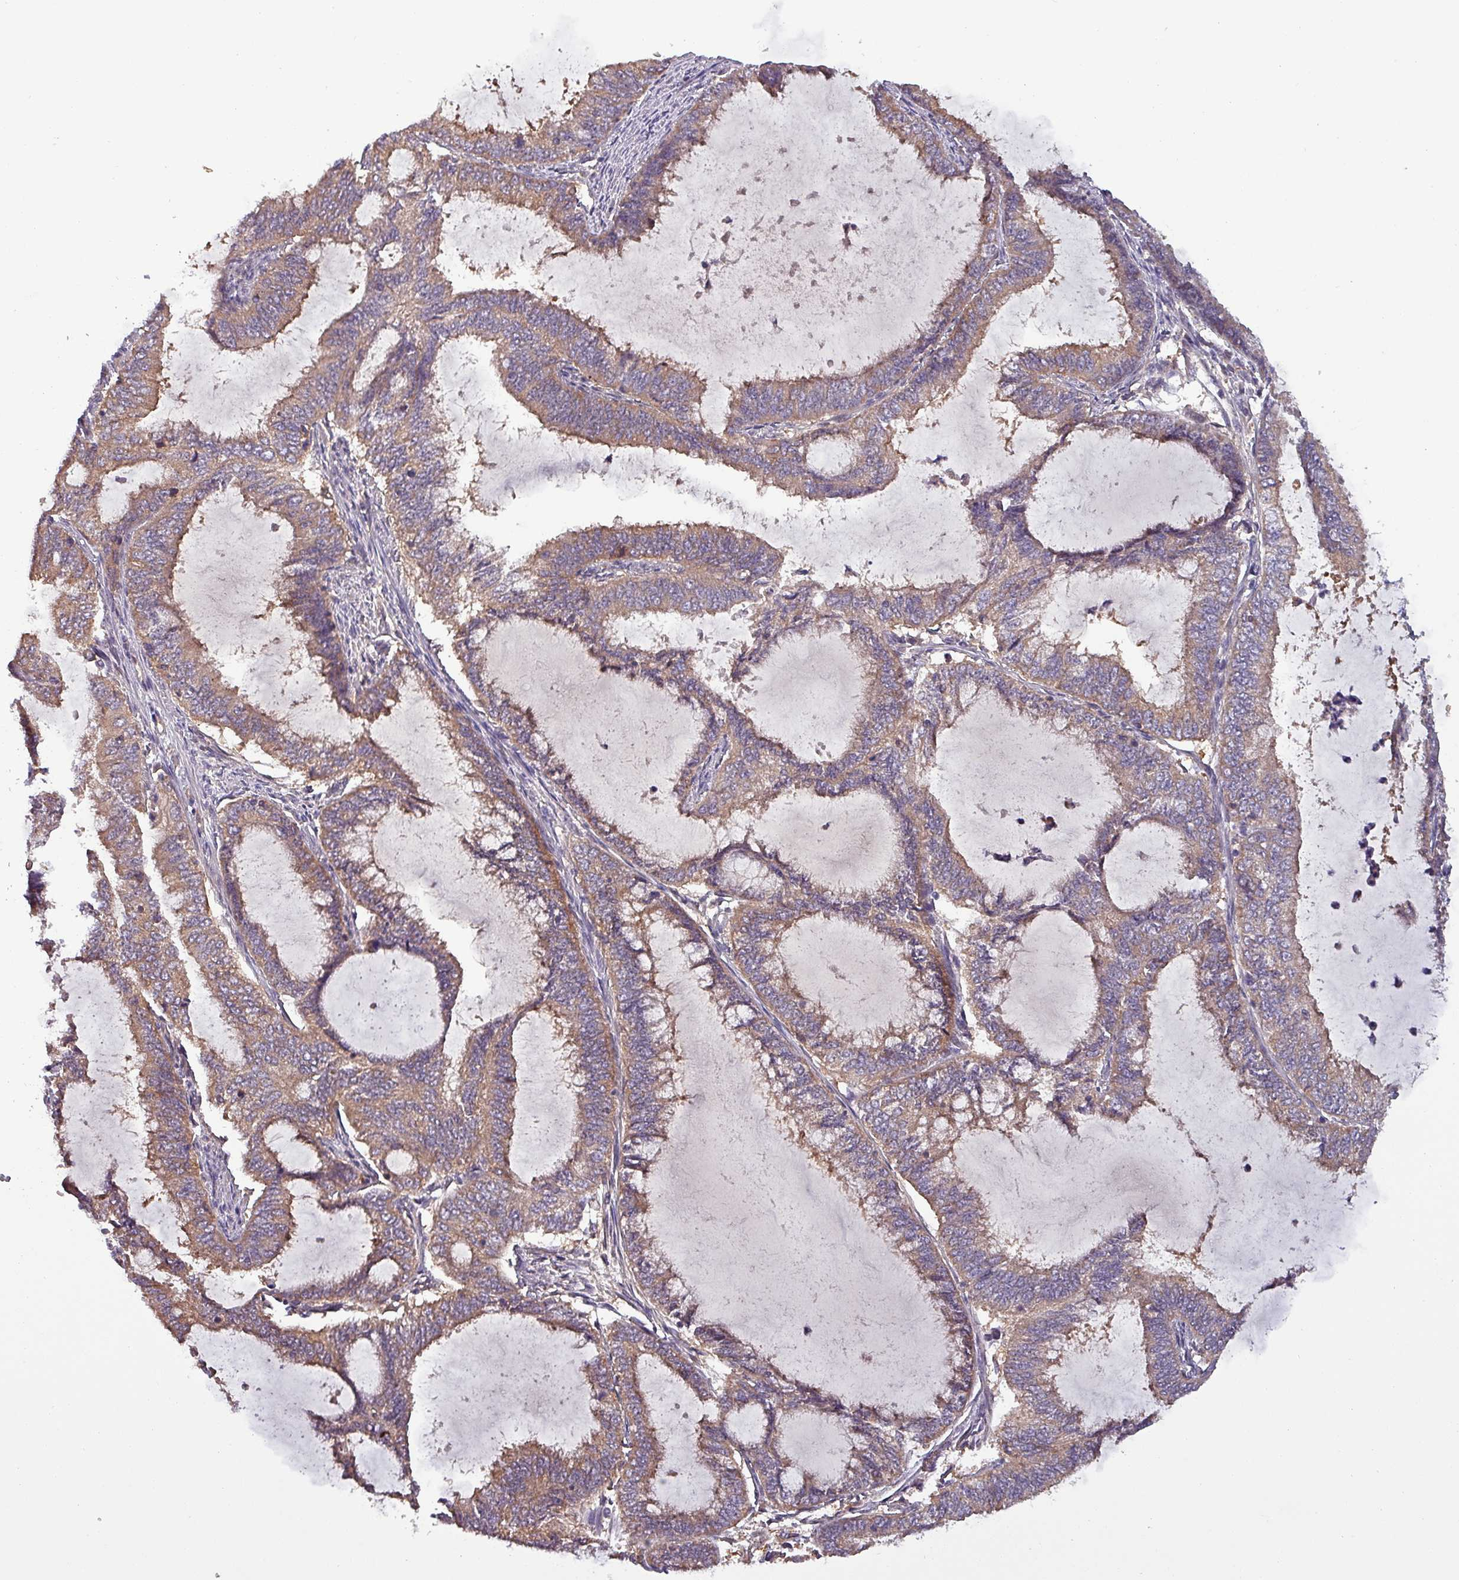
{"staining": {"intensity": "moderate", "quantity": ">75%", "location": "cytoplasmic/membranous"}, "tissue": "endometrial cancer", "cell_type": "Tumor cells", "image_type": "cancer", "snomed": [{"axis": "morphology", "description": "Adenocarcinoma, NOS"}, {"axis": "topography", "description": "Endometrium"}], "caption": "Protein expression analysis of endometrial adenocarcinoma exhibits moderate cytoplasmic/membranous expression in approximately >75% of tumor cells.", "gene": "PAFAH1B2", "patient": {"sex": "female", "age": 51}}